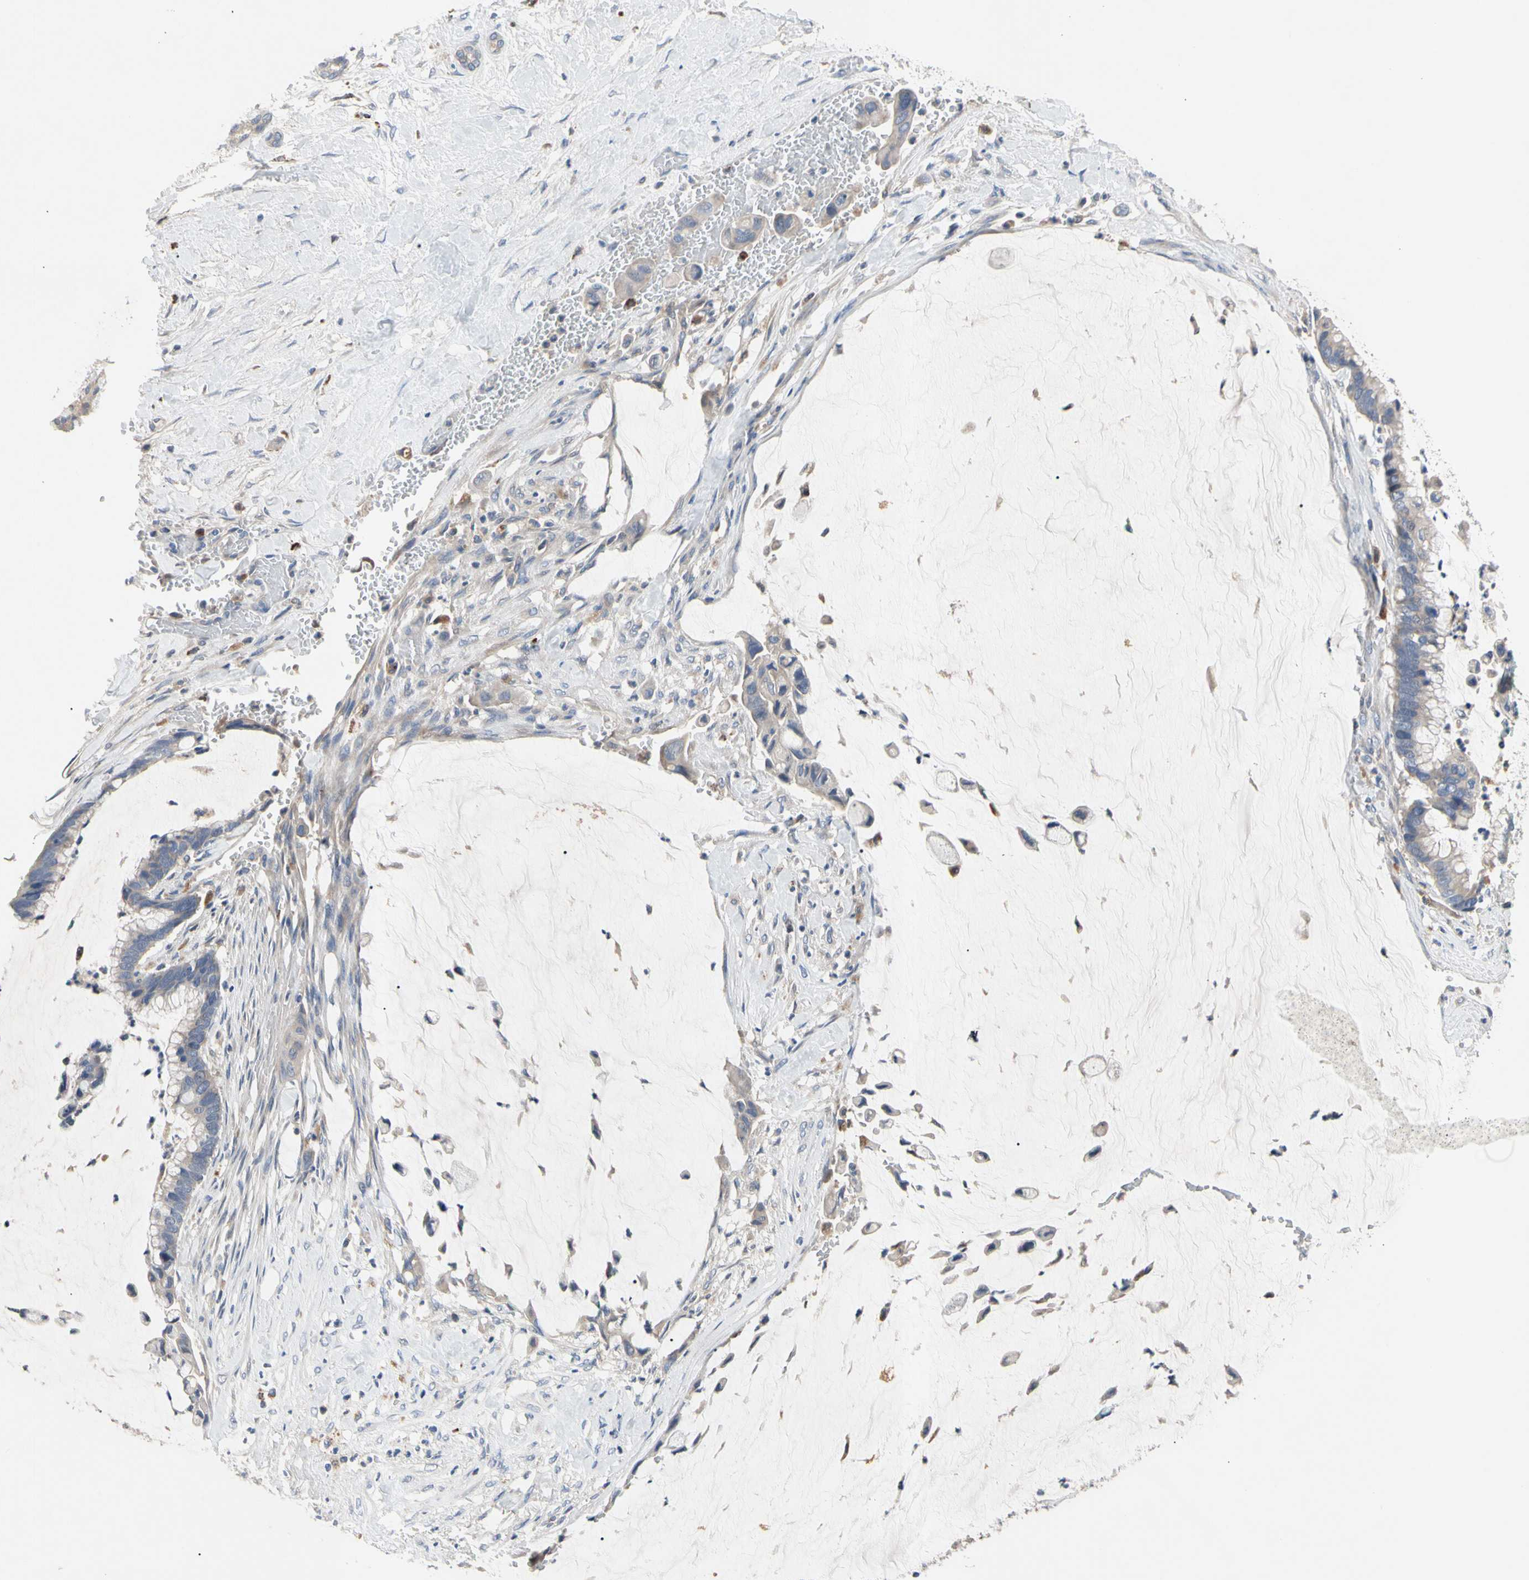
{"staining": {"intensity": "weak", "quantity": "<25%", "location": "cytoplasmic/membranous"}, "tissue": "pancreatic cancer", "cell_type": "Tumor cells", "image_type": "cancer", "snomed": [{"axis": "morphology", "description": "Adenocarcinoma, NOS"}, {"axis": "topography", "description": "Pancreas"}], "caption": "The image demonstrates no staining of tumor cells in pancreatic cancer.", "gene": "ADA2", "patient": {"sex": "male", "age": 41}}